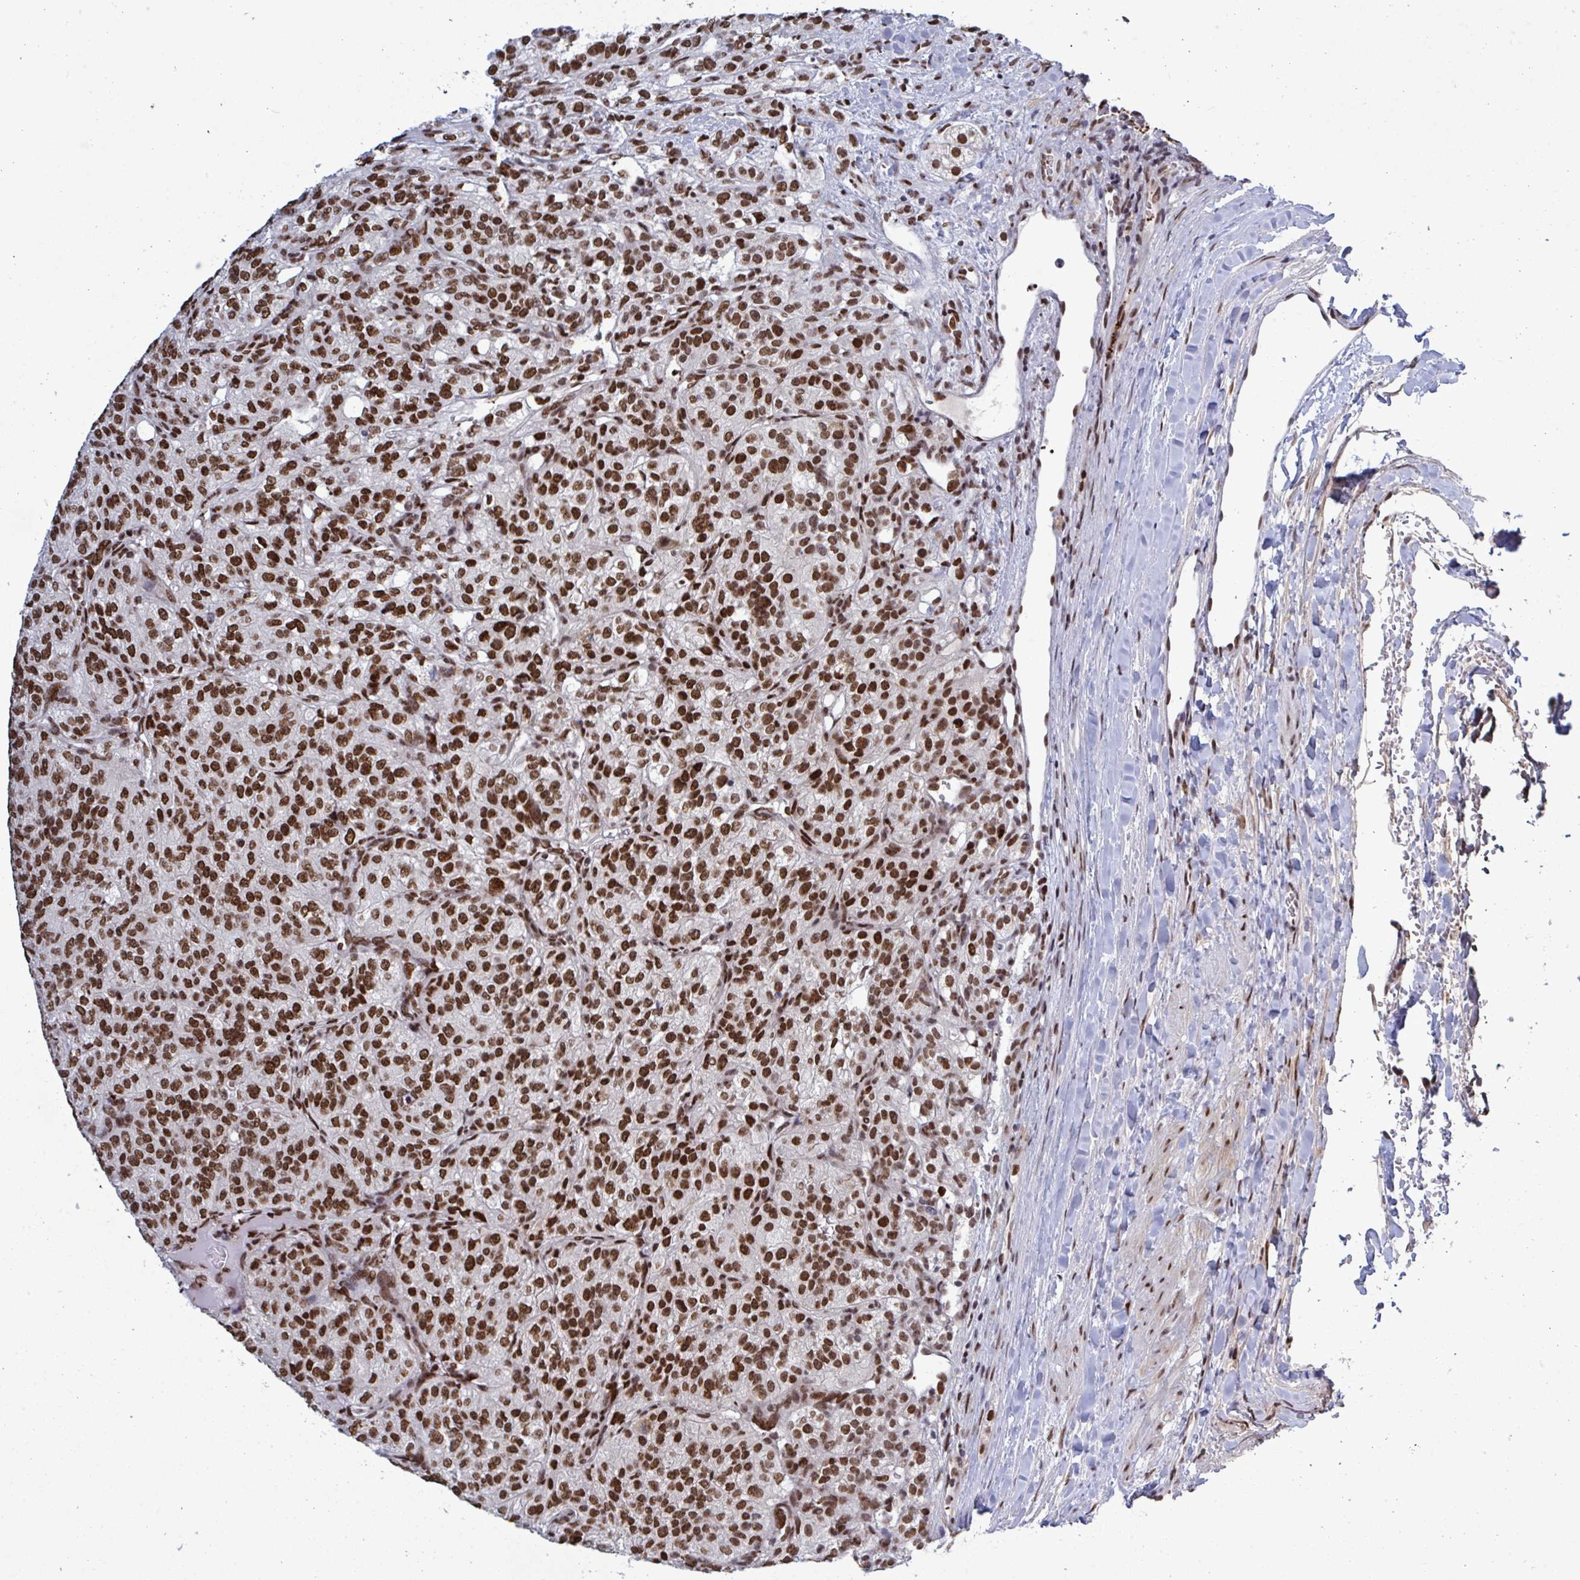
{"staining": {"intensity": "strong", "quantity": ">75%", "location": "nuclear"}, "tissue": "renal cancer", "cell_type": "Tumor cells", "image_type": "cancer", "snomed": [{"axis": "morphology", "description": "Adenocarcinoma, NOS"}, {"axis": "topography", "description": "Kidney"}], "caption": "Immunohistochemical staining of renal cancer exhibits high levels of strong nuclear protein positivity in approximately >75% of tumor cells.", "gene": "ZNF607", "patient": {"sex": "female", "age": 63}}